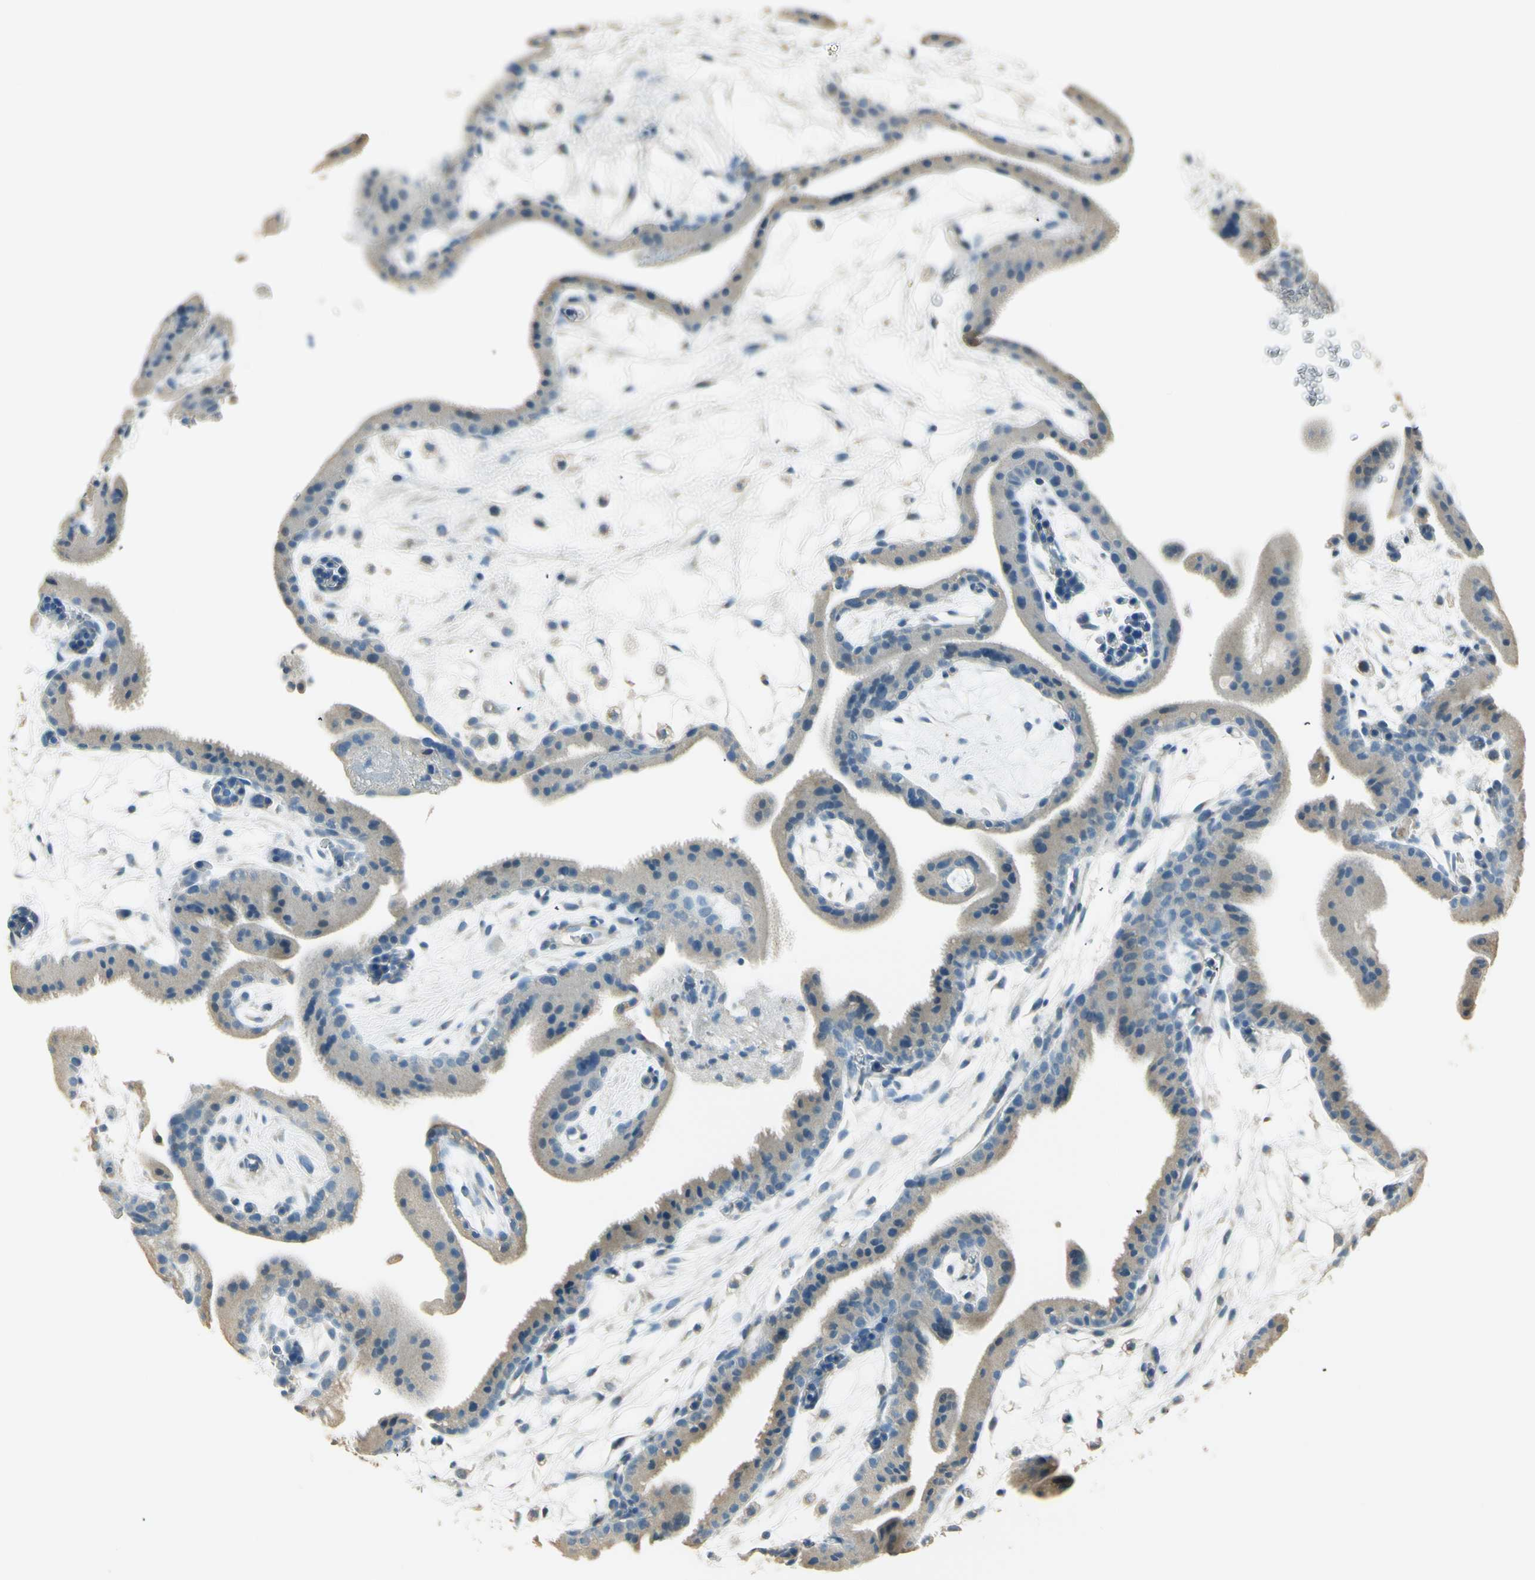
{"staining": {"intensity": "weak", "quantity": "<25%", "location": "cytoplasmic/membranous"}, "tissue": "placenta", "cell_type": "Trophoblastic cells", "image_type": "normal", "snomed": [{"axis": "morphology", "description": "Normal tissue, NOS"}, {"axis": "topography", "description": "Placenta"}], "caption": "Histopathology image shows no protein staining in trophoblastic cells of unremarkable placenta.", "gene": "UXS1", "patient": {"sex": "female", "age": 19}}